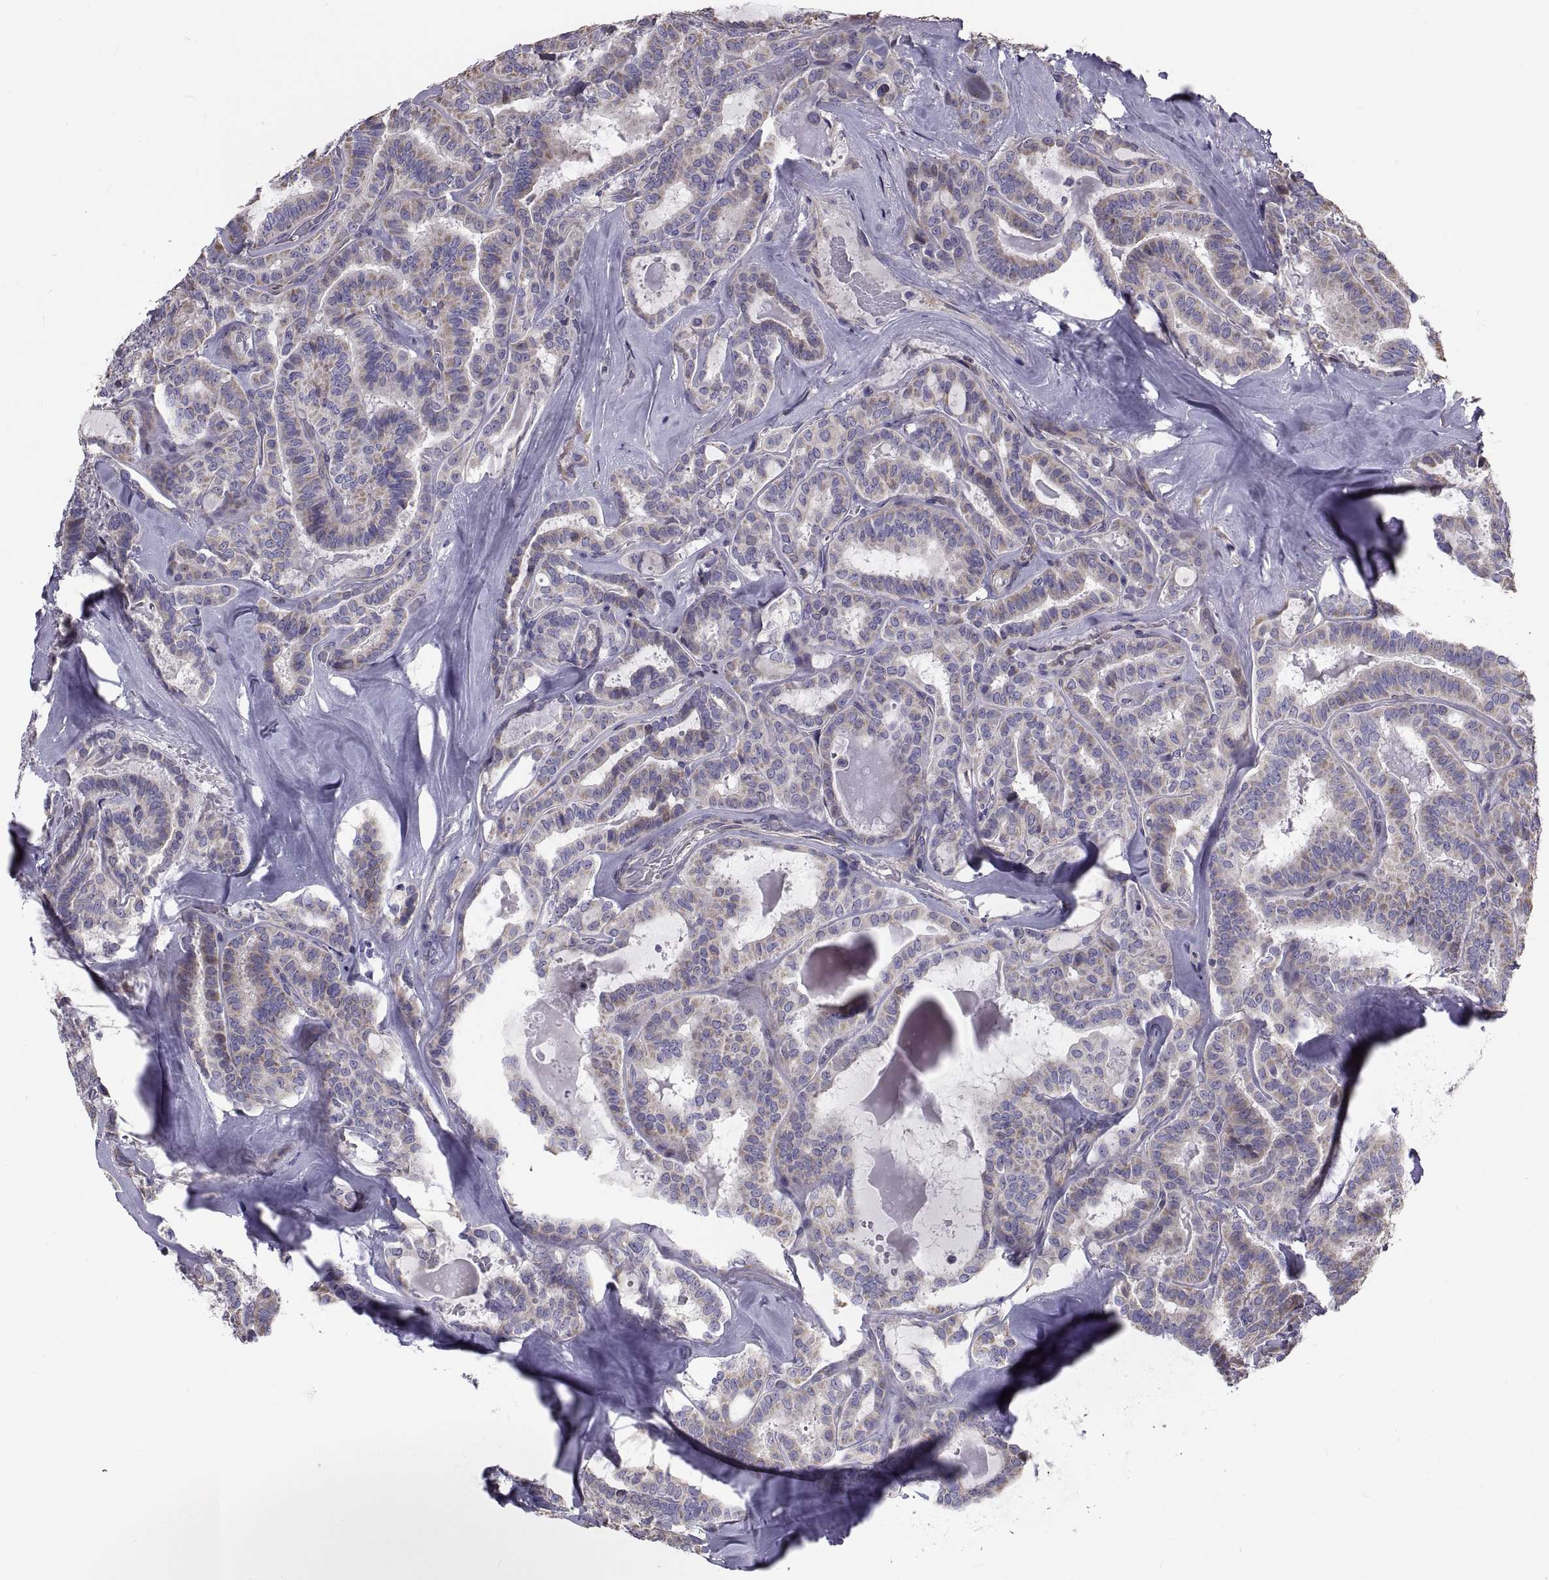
{"staining": {"intensity": "weak", "quantity": "25%-75%", "location": "cytoplasmic/membranous"}, "tissue": "thyroid cancer", "cell_type": "Tumor cells", "image_type": "cancer", "snomed": [{"axis": "morphology", "description": "Papillary adenocarcinoma, NOS"}, {"axis": "topography", "description": "Thyroid gland"}], "caption": "A histopathology image showing weak cytoplasmic/membranous expression in about 25%-75% of tumor cells in thyroid papillary adenocarcinoma, as visualized by brown immunohistochemical staining.", "gene": "ANO1", "patient": {"sex": "female", "age": 39}}